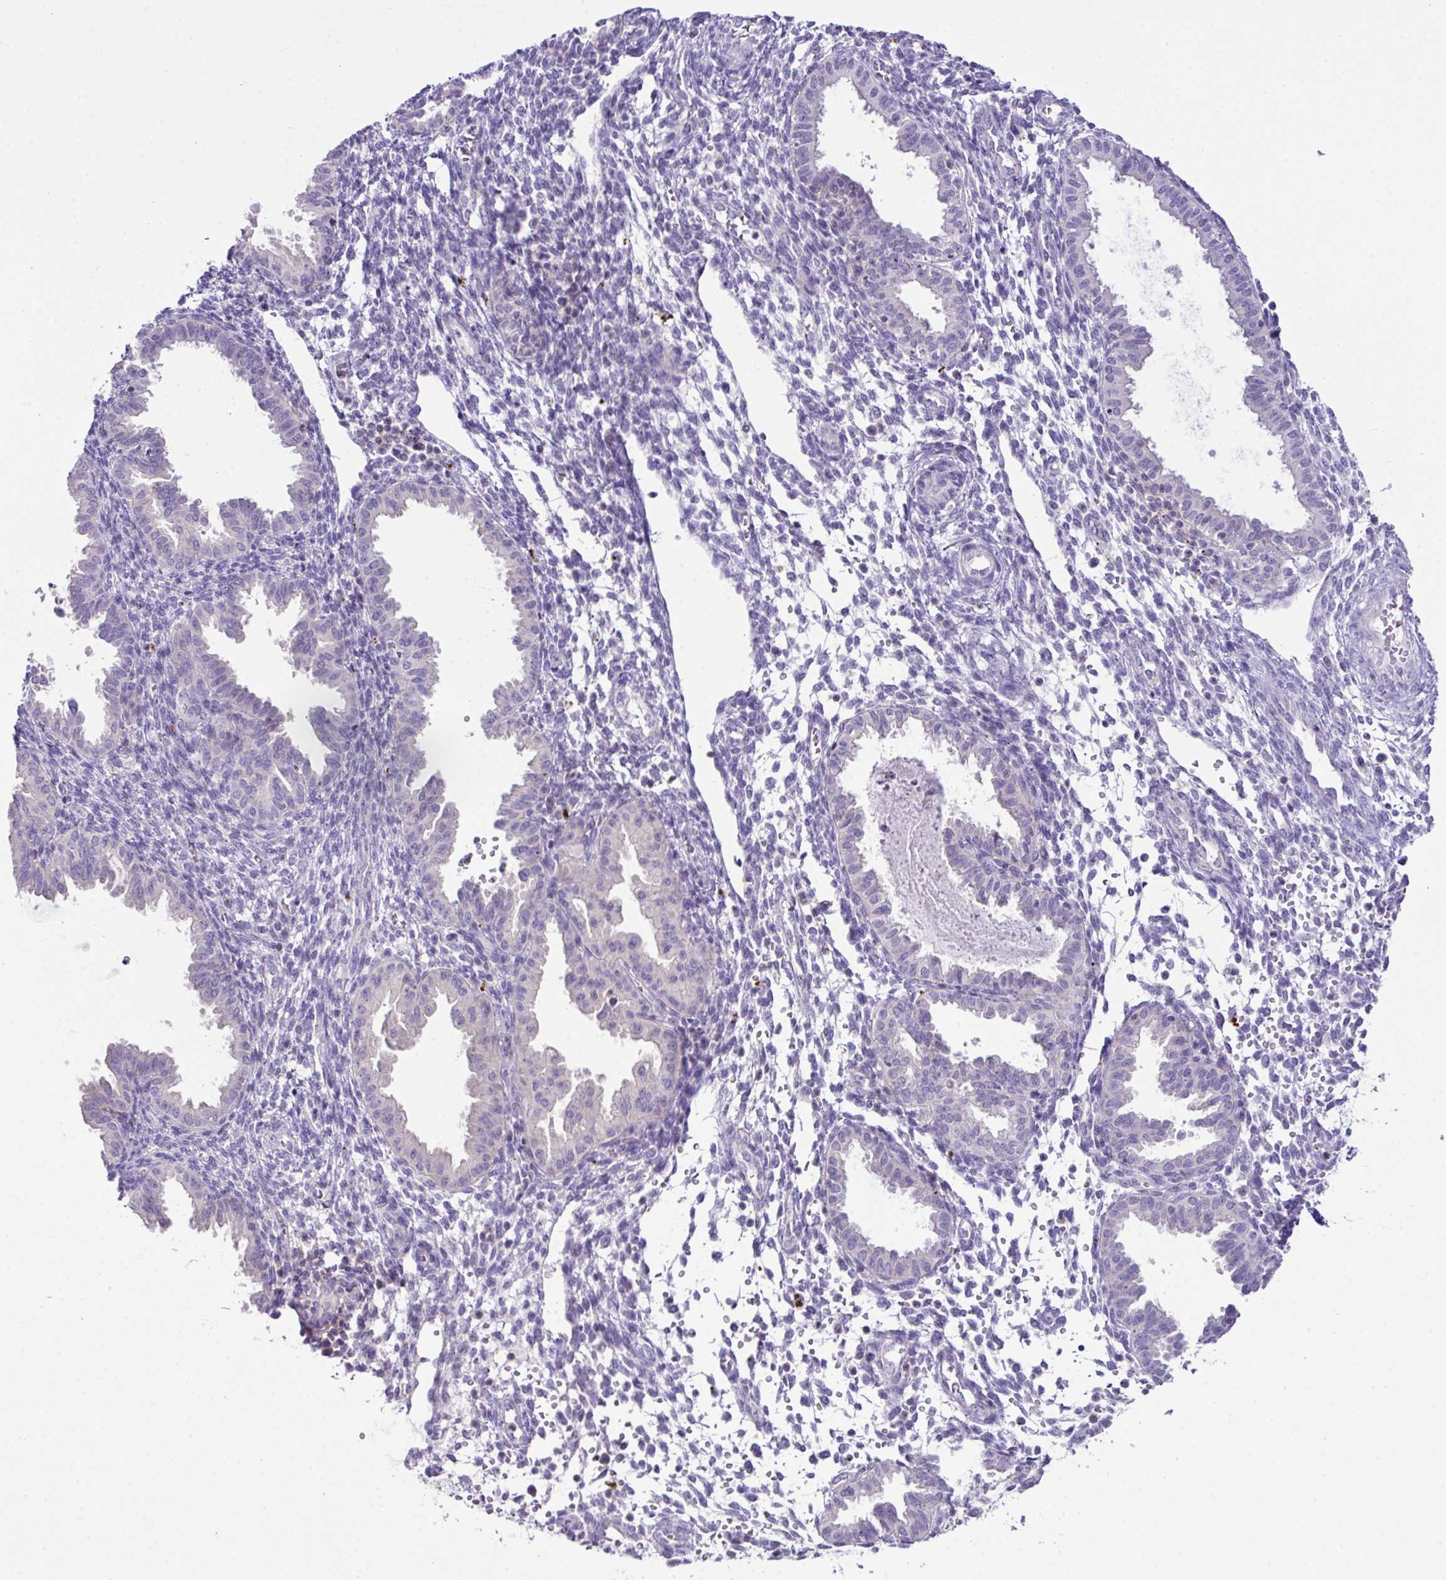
{"staining": {"intensity": "negative", "quantity": "none", "location": "none"}, "tissue": "endometrium", "cell_type": "Cells in endometrial stroma", "image_type": "normal", "snomed": [{"axis": "morphology", "description": "Normal tissue, NOS"}, {"axis": "topography", "description": "Endometrium"}], "caption": "High power microscopy image of an IHC image of benign endometrium, revealing no significant positivity in cells in endometrial stroma.", "gene": "D2HGDH", "patient": {"sex": "female", "age": 33}}